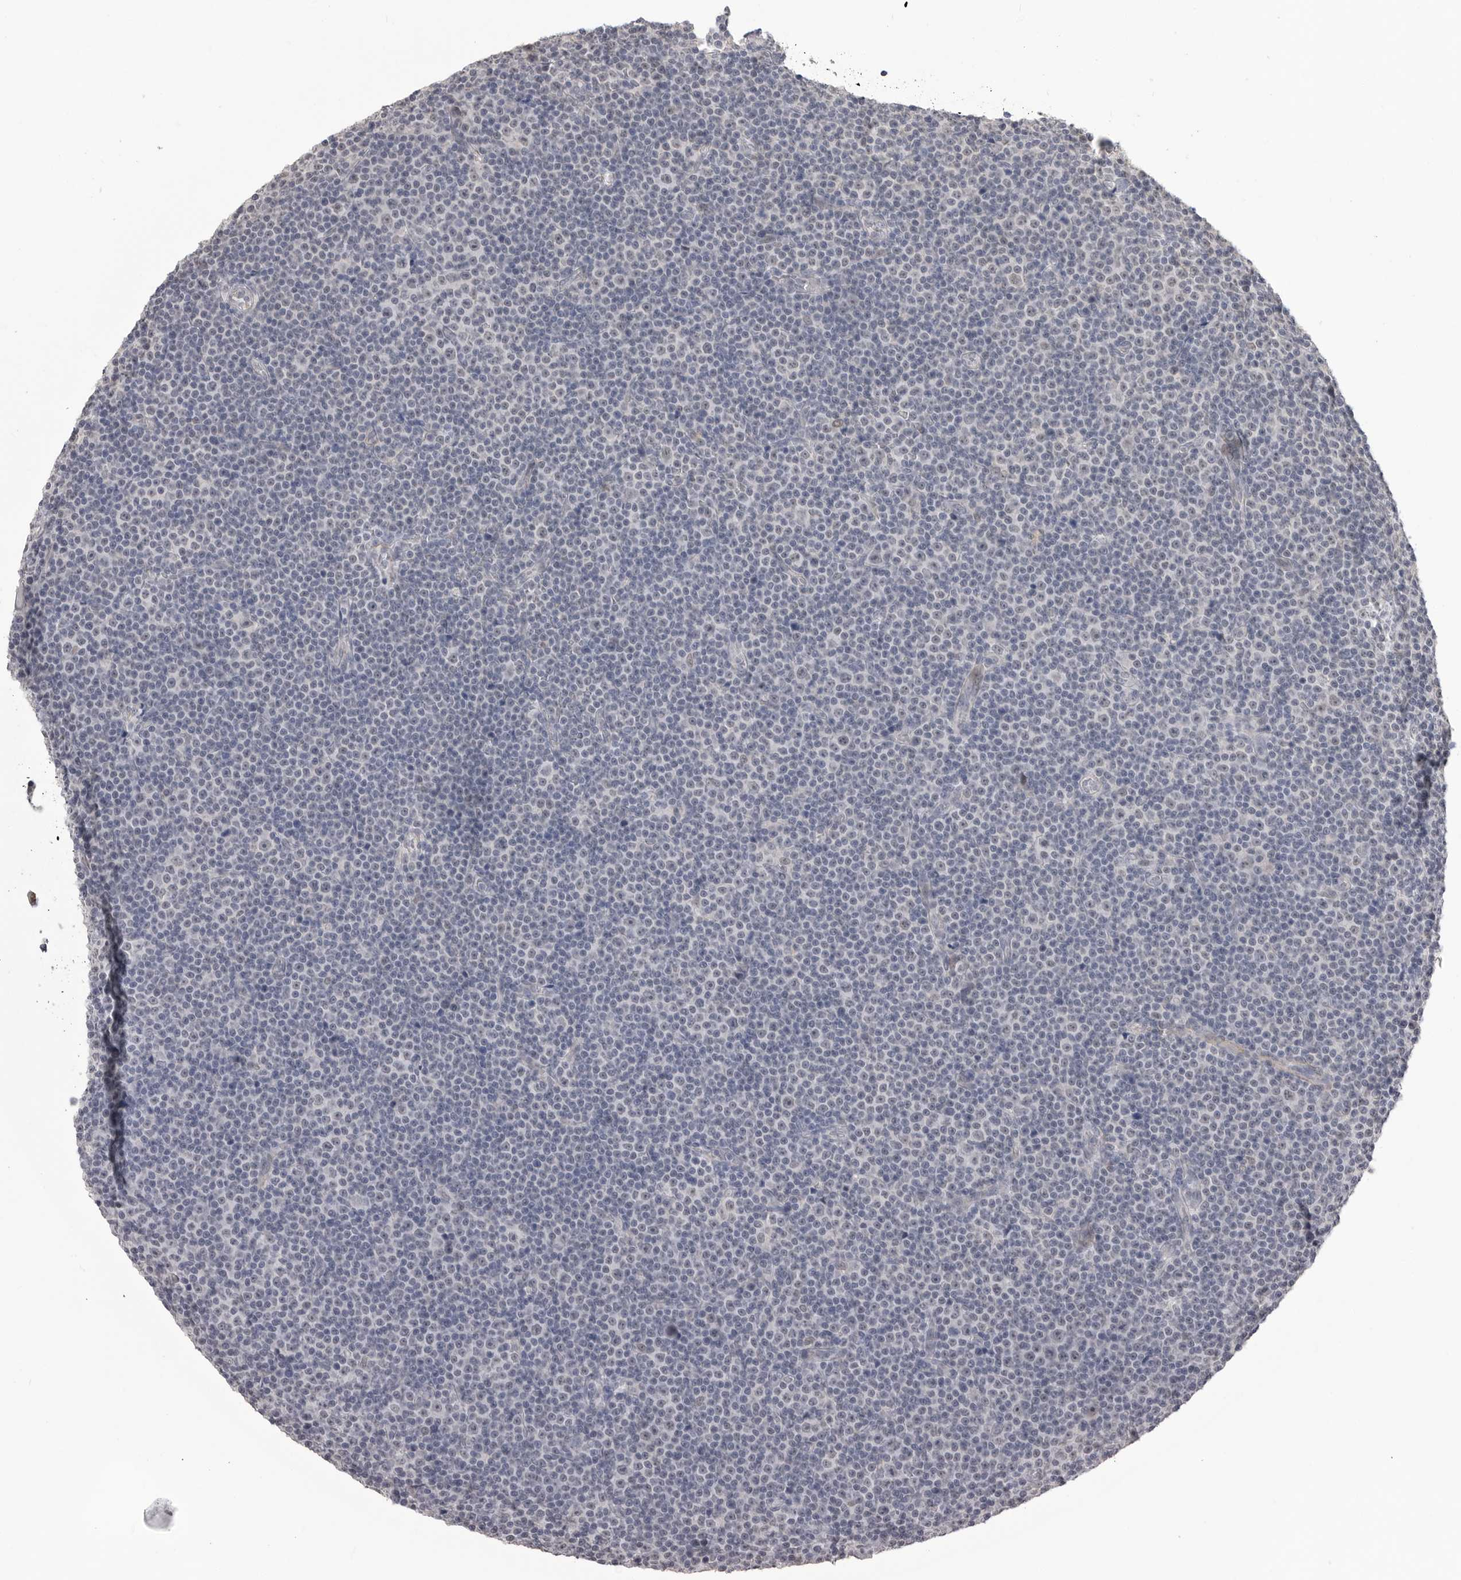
{"staining": {"intensity": "negative", "quantity": "none", "location": "none"}, "tissue": "lymphoma", "cell_type": "Tumor cells", "image_type": "cancer", "snomed": [{"axis": "morphology", "description": "Malignant lymphoma, non-Hodgkin's type, Low grade"}, {"axis": "topography", "description": "Lymph node"}], "caption": "Low-grade malignant lymphoma, non-Hodgkin's type was stained to show a protein in brown. There is no significant expression in tumor cells.", "gene": "PLEKHF1", "patient": {"sex": "female", "age": 67}}